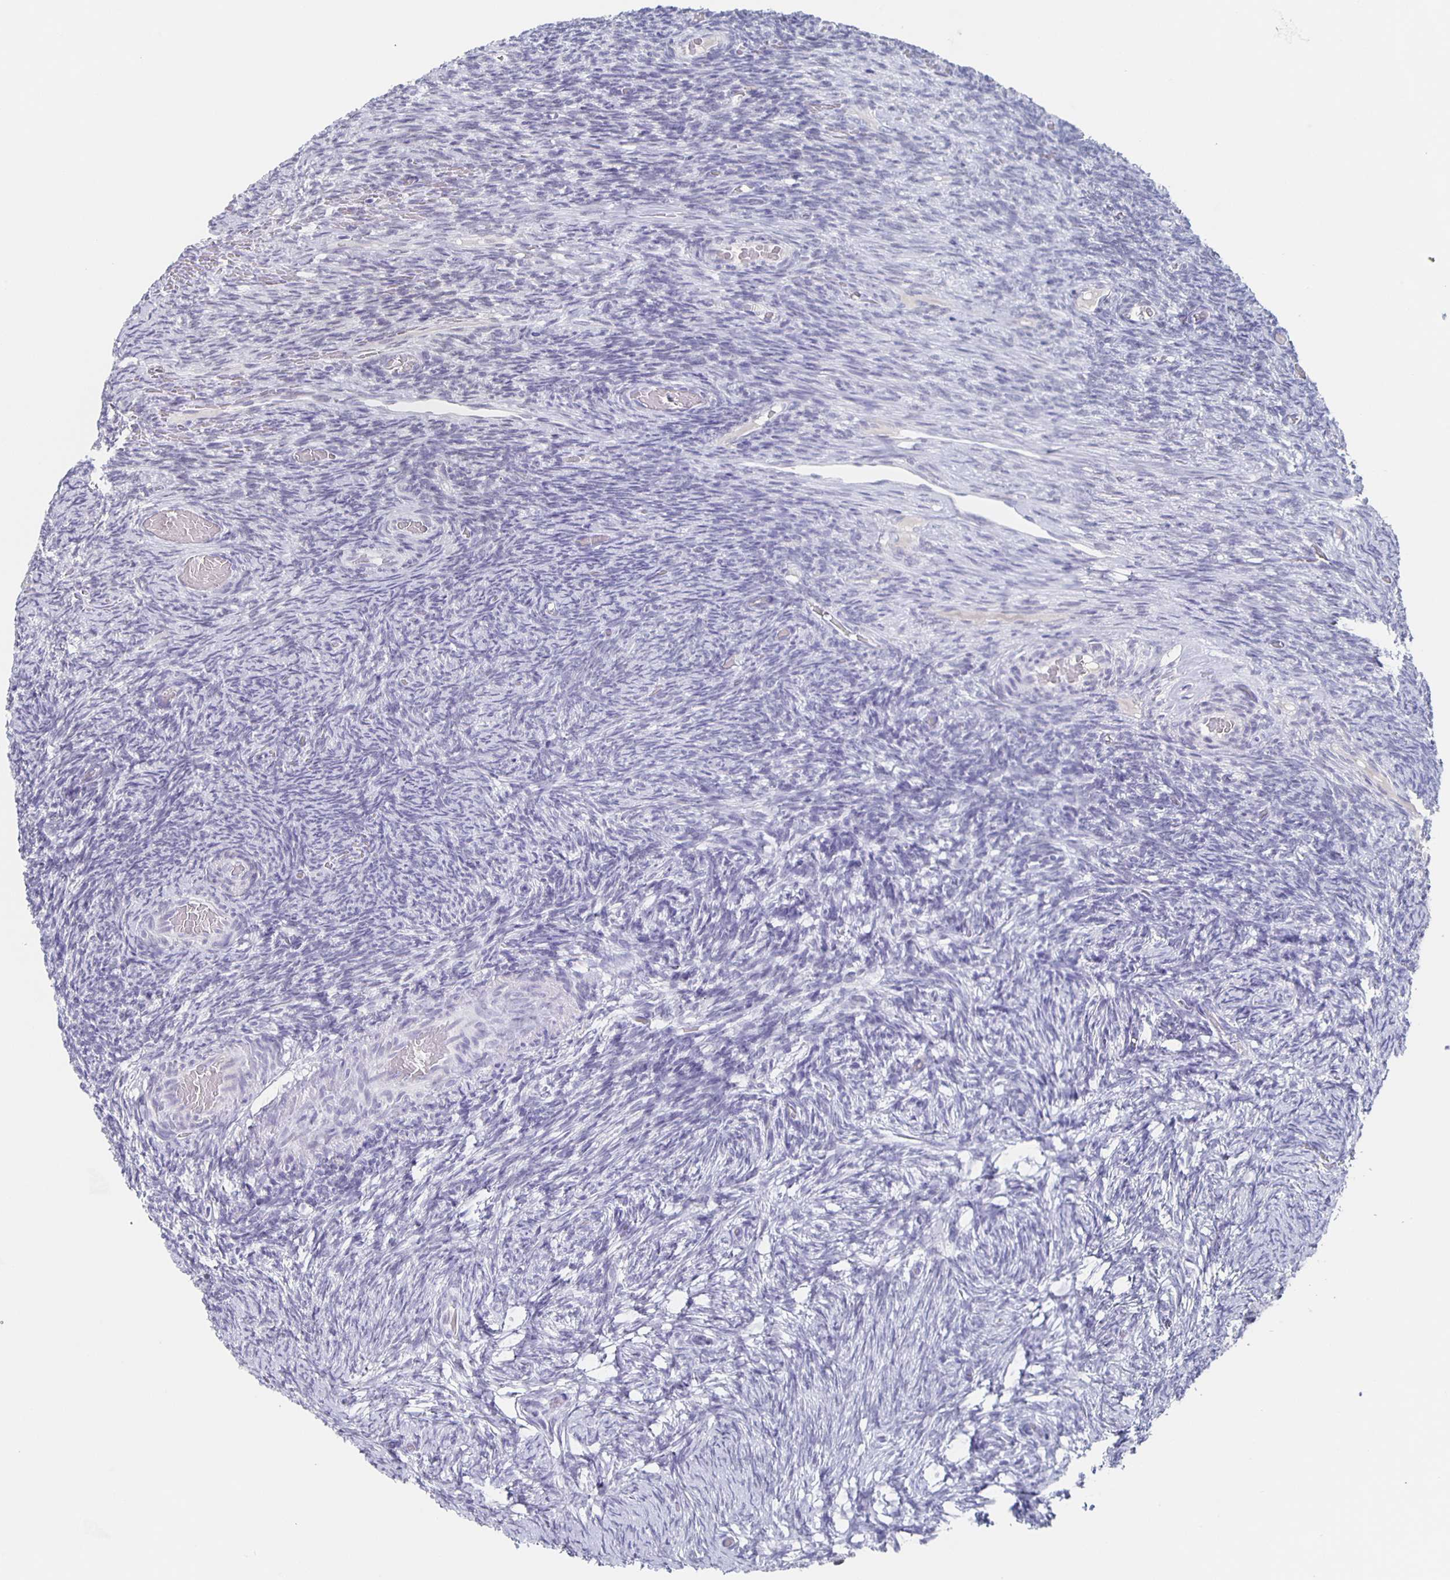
{"staining": {"intensity": "negative", "quantity": "none", "location": "none"}, "tissue": "ovary", "cell_type": "Follicle cells", "image_type": "normal", "snomed": [{"axis": "morphology", "description": "Normal tissue, NOS"}, {"axis": "topography", "description": "Ovary"}], "caption": "High magnification brightfield microscopy of unremarkable ovary stained with DAB (3,3'-diaminobenzidine) (brown) and counterstained with hematoxylin (blue): follicle cells show no significant expression. (Brightfield microscopy of DAB (3,3'-diaminobenzidine) immunohistochemistry (IHC) at high magnification).", "gene": "CCDC17", "patient": {"sex": "female", "age": 34}}